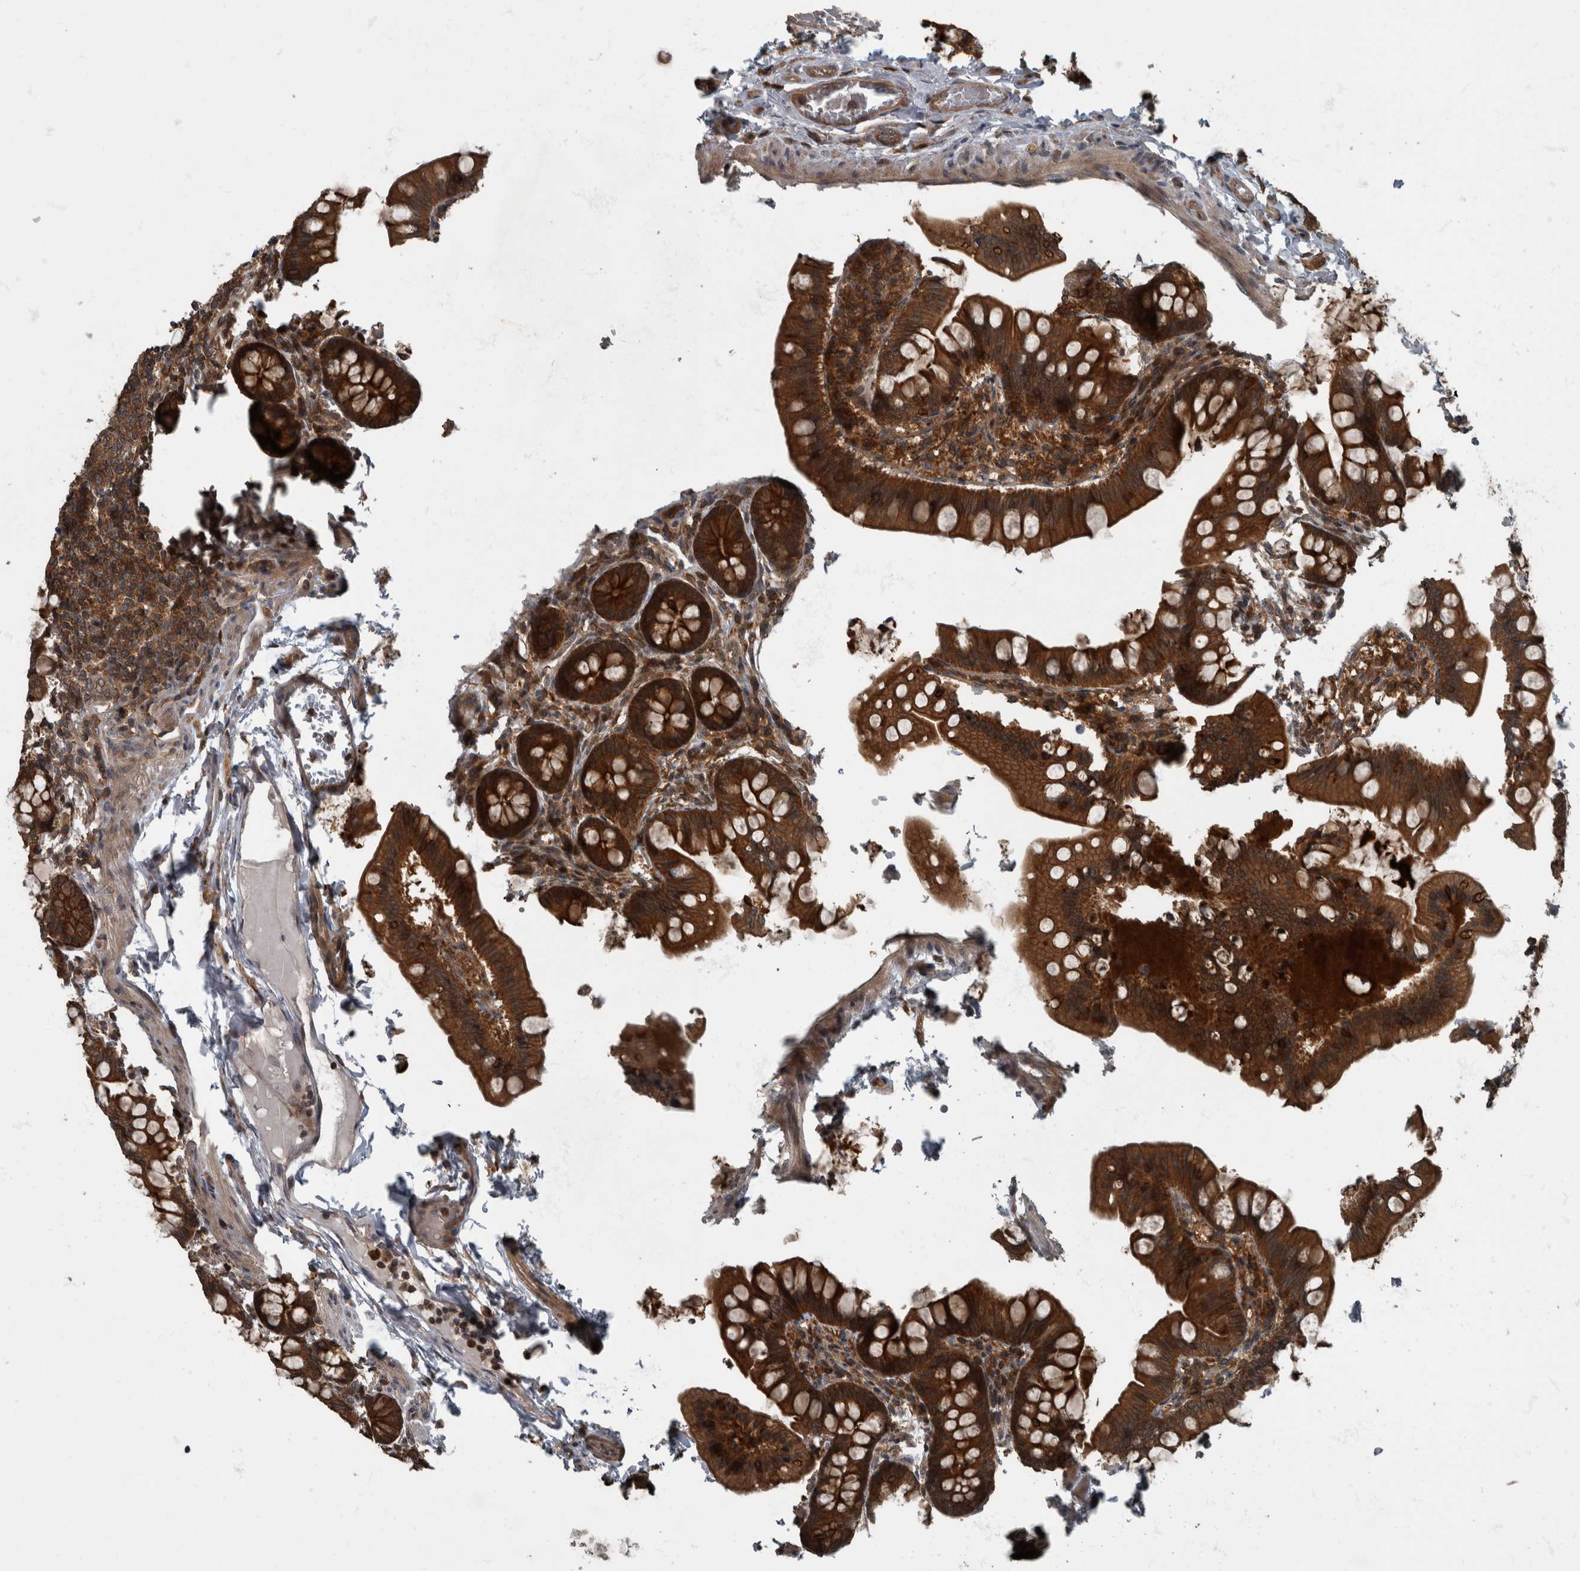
{"staining": {"intensity": "strong", "quantity": ">75%", "location": "cytoplasmic/membranous"}, "tissue": "small intestine", "cell_type": "Glandular cells", "image_type": "normal", "snomed": [{"axis": "morphology", "description": "Normal tissue, NOS"}, {"axis": "topography", "description": "Small intestine"}], "caption": "Small intestine stained for a protein (brown) displays strong cytoplasmic/membranous positive staining in about >75% of glandular cells.", "gene": "RABGGTB", "patient": {"sex": "male", "age": 7}}